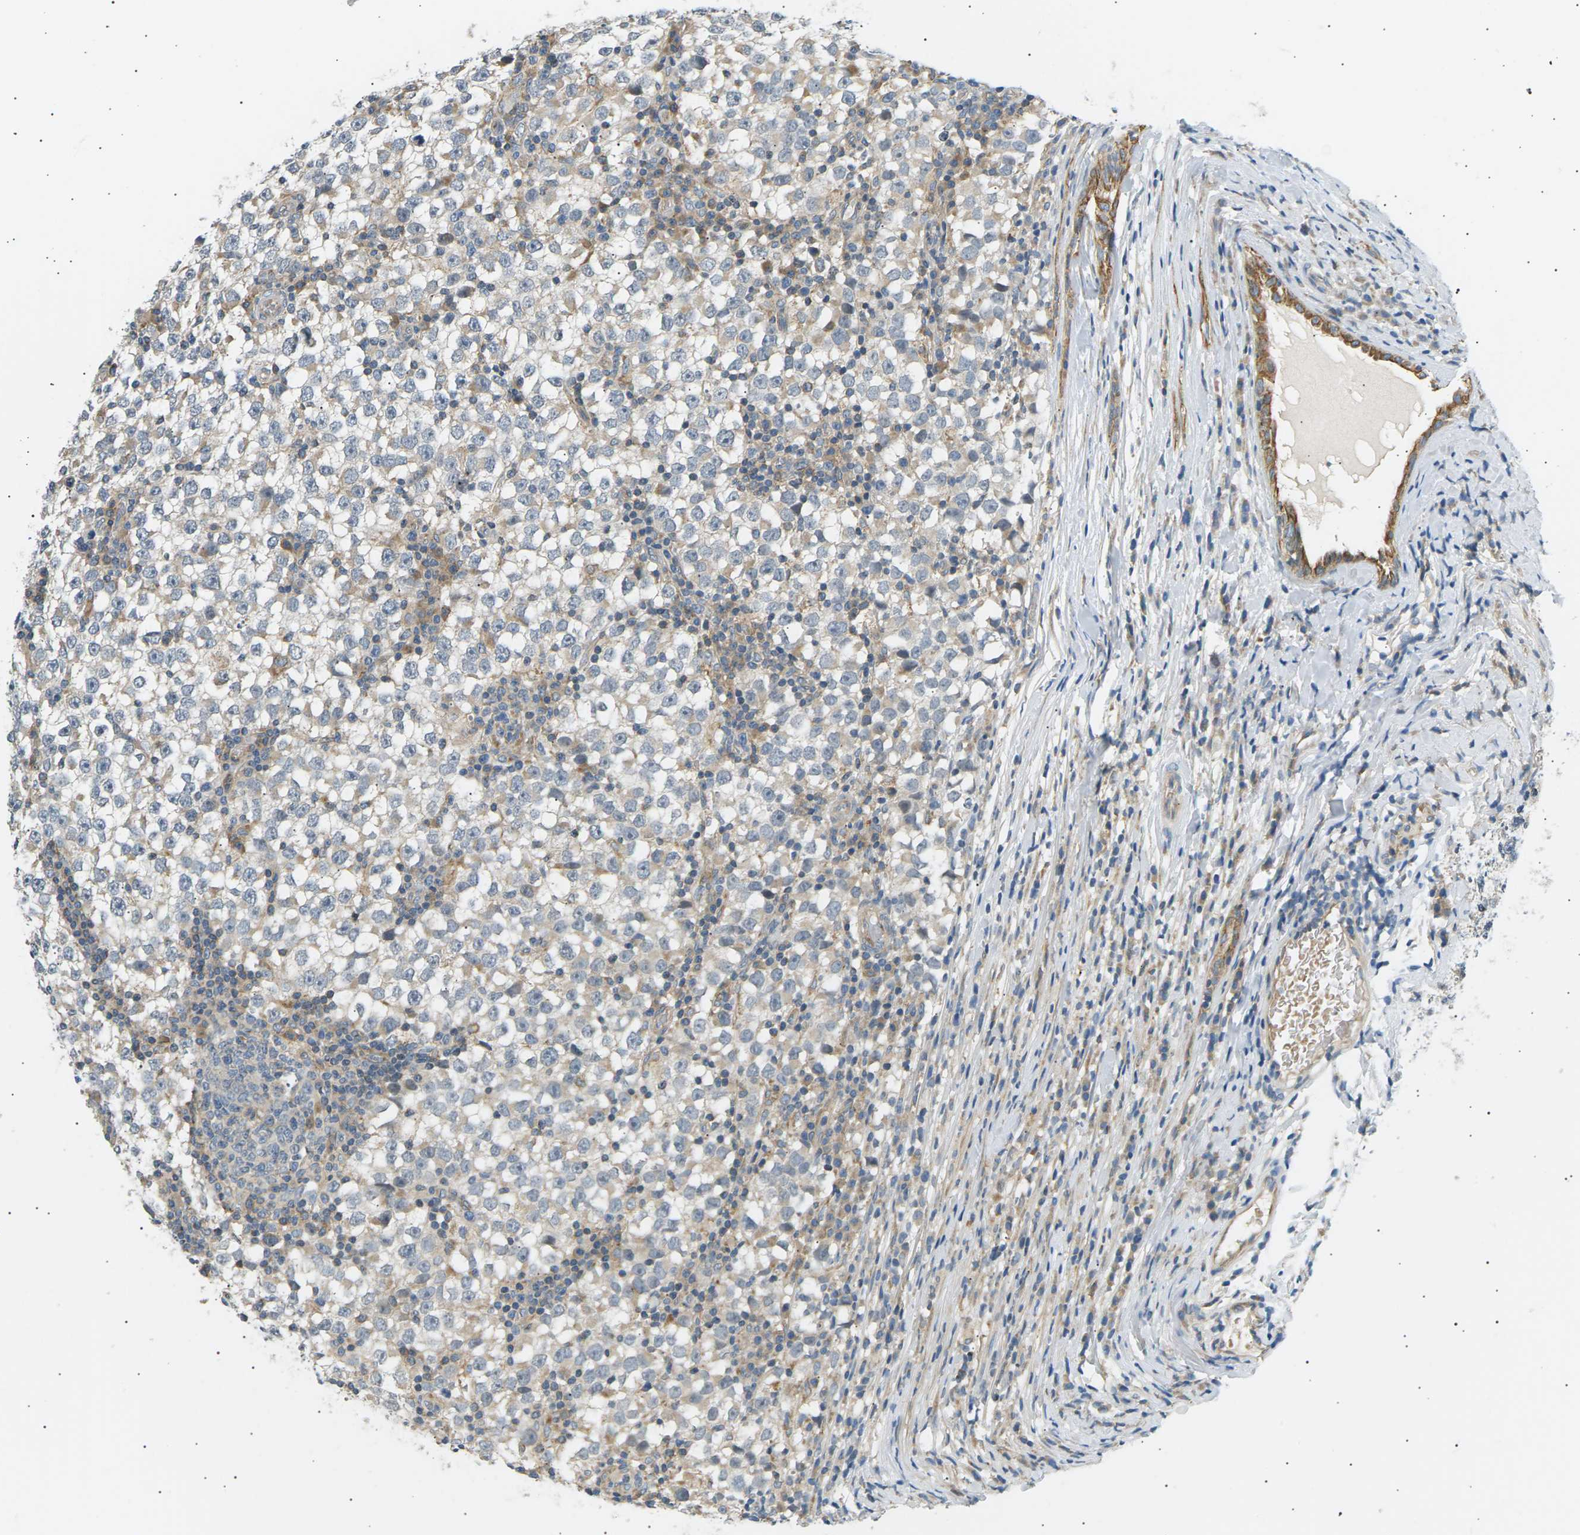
{"staining": {"intensity": "weak", "quantity": "<25%", "location": "cytoplasmic/membranous"}, "tissue": "testis cancer", "cell_type": "Tumor cells", "image_type": "cancer", "snomed": [{"axis": "morphology", "description": "Seminoma, NOS"}, {"axis": "topography", "description": "Testis"}], "caption": "Testis seminoma was stained to show a protein in brown. There is no significant expression in tumor cells. The staining was performed using DAB (3,3'-diaminobenzidine) to visualize the protein expression in brown, while the nuclei were stained in blue with hematoxylin (Magnification: 20x).", "gene": "TBC1D8", "patient": {"sex": "male", "age": 65}}